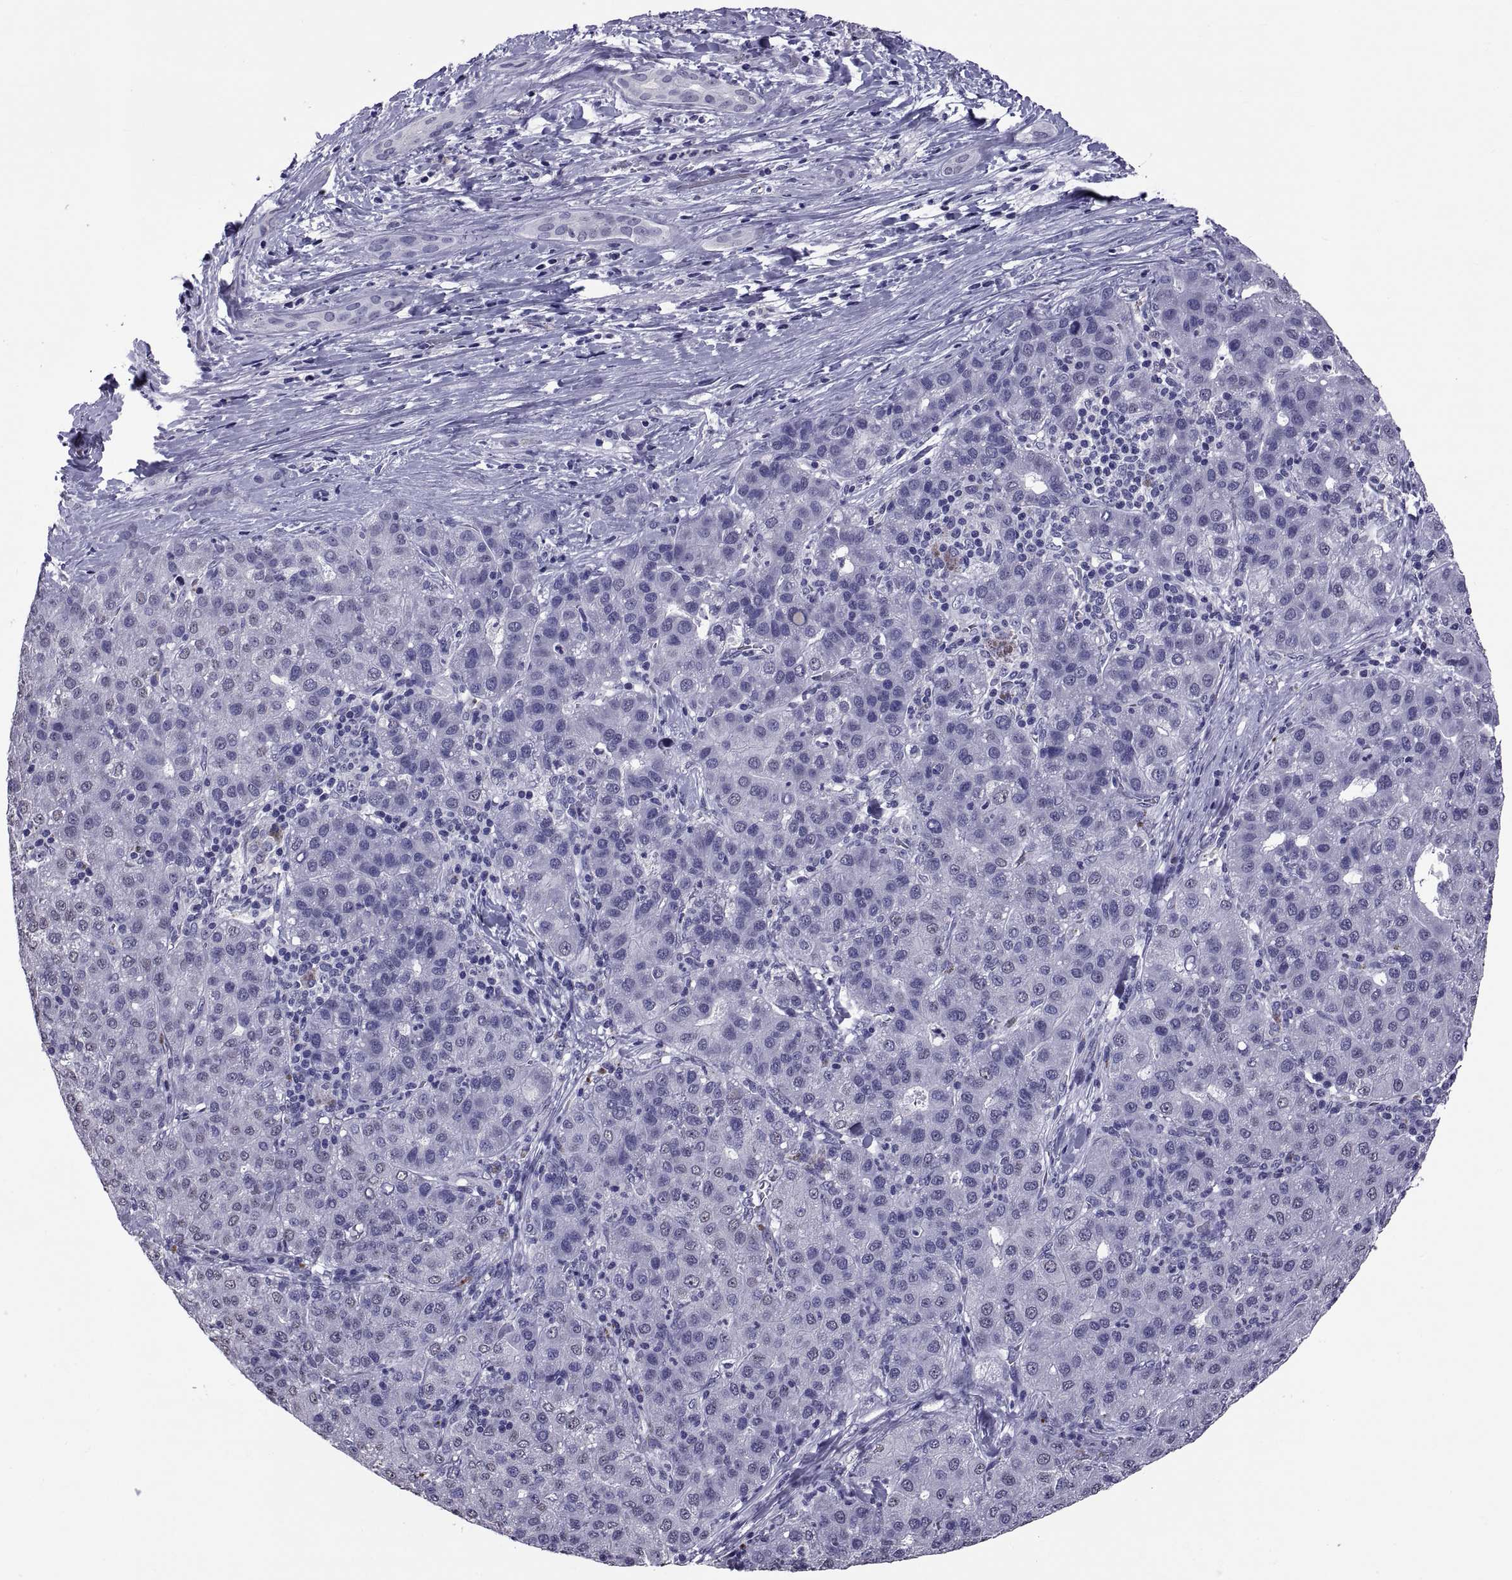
{"staining": {"intensity": "negative", "quantity": "none", "location": "none"}, "tissue": "liver cancer", "cell_type": "Tumor cells", "image_type": "cancer", "snomed": [{"axis": "morphology", "description": "Carcinoma, Hepatocellular, NOS"}, {"axis": "topography", "description": "Liver"}], "caption": "Hepatocellular carcinoma (liver) stained for a protein using immunohistochemistry exhibits no positivity tumor cells.", "gene": "TGFBR3L", "patient": {"sex": "male", "age": 65}}